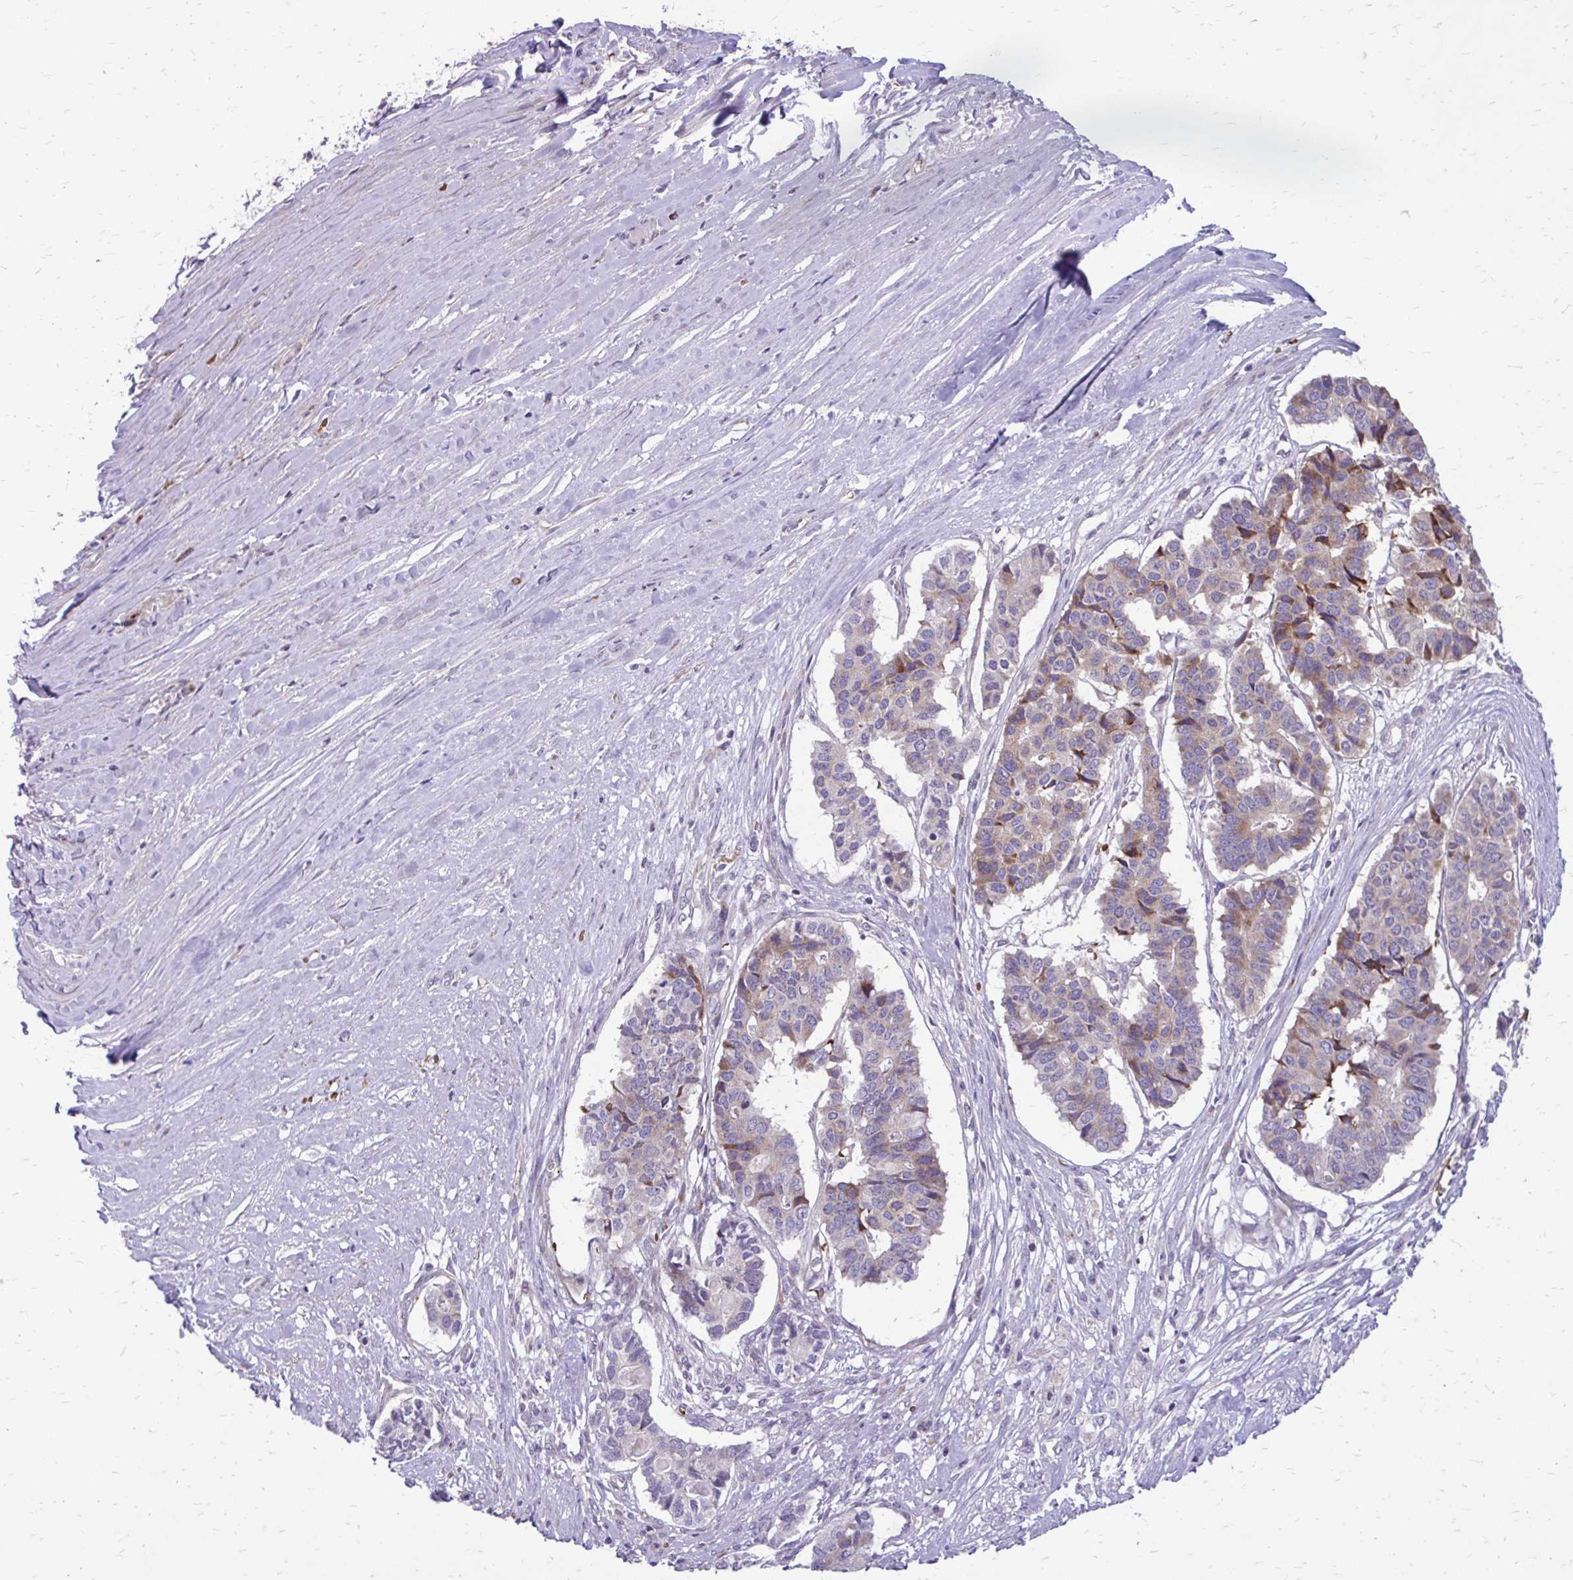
{"staining": {"intensity": "weak", "quantity": "25%-75%", "location": "cytoplasmic/membranous"}, "tissue": "pancreatic cancer", "cell_type": "Tumor cells", "image_type": "cancer", "snomed": [{"axis": "morphology", "description": "Adenocarcinoma, NOS"}, {"axis": "topography", "description": "Pancreas"}], "caption": "Protein expression by immunohistochemistry shows weak cytoplasmic/membranous expression in approximately 25%-75% of tumor cells in pancreatic adenocarcinoma.", "gene": "FUNDC2", "patient": {"sex": "male", "age": 50}}